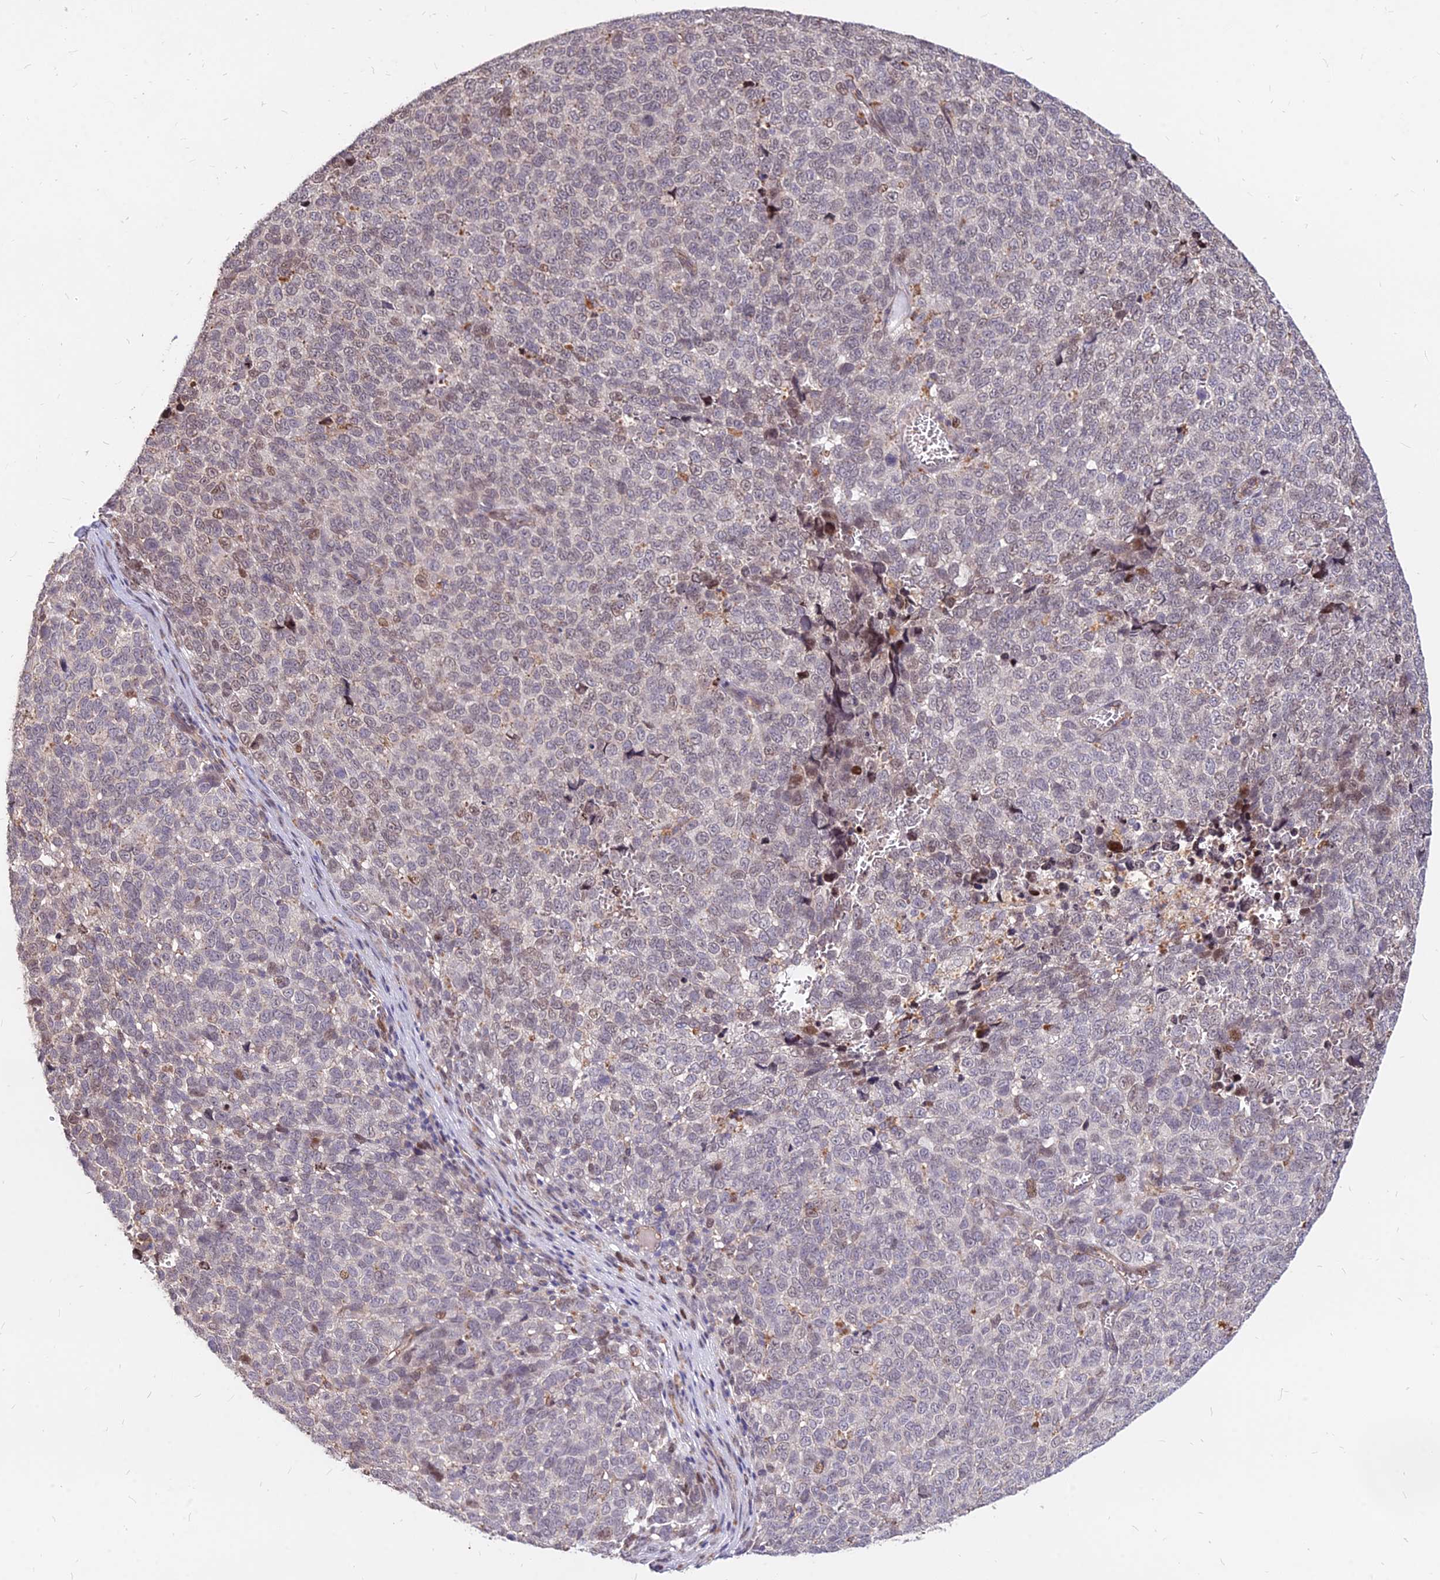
{"staining": {"intensity": "weak", "quantity": "25%-75%", "location": "nuclear"}, "tissue": "melanoma", "cell_type": "Tumor cells", "image_type": "cancer", "snomed": [{"axis": "morphology", "description": "Malignant melanoma, NOS"}, {"axis": "topography", "description": "Nose, NOS"}], "caption": "Approximately 25%-75% of tumor cells in human malignant melanoma reveal weak nuclear protein staining as visualized by brown immunohistochemical staining.", "gene": "C11orf68", "patient": {"sex": "female", "age": 48}}